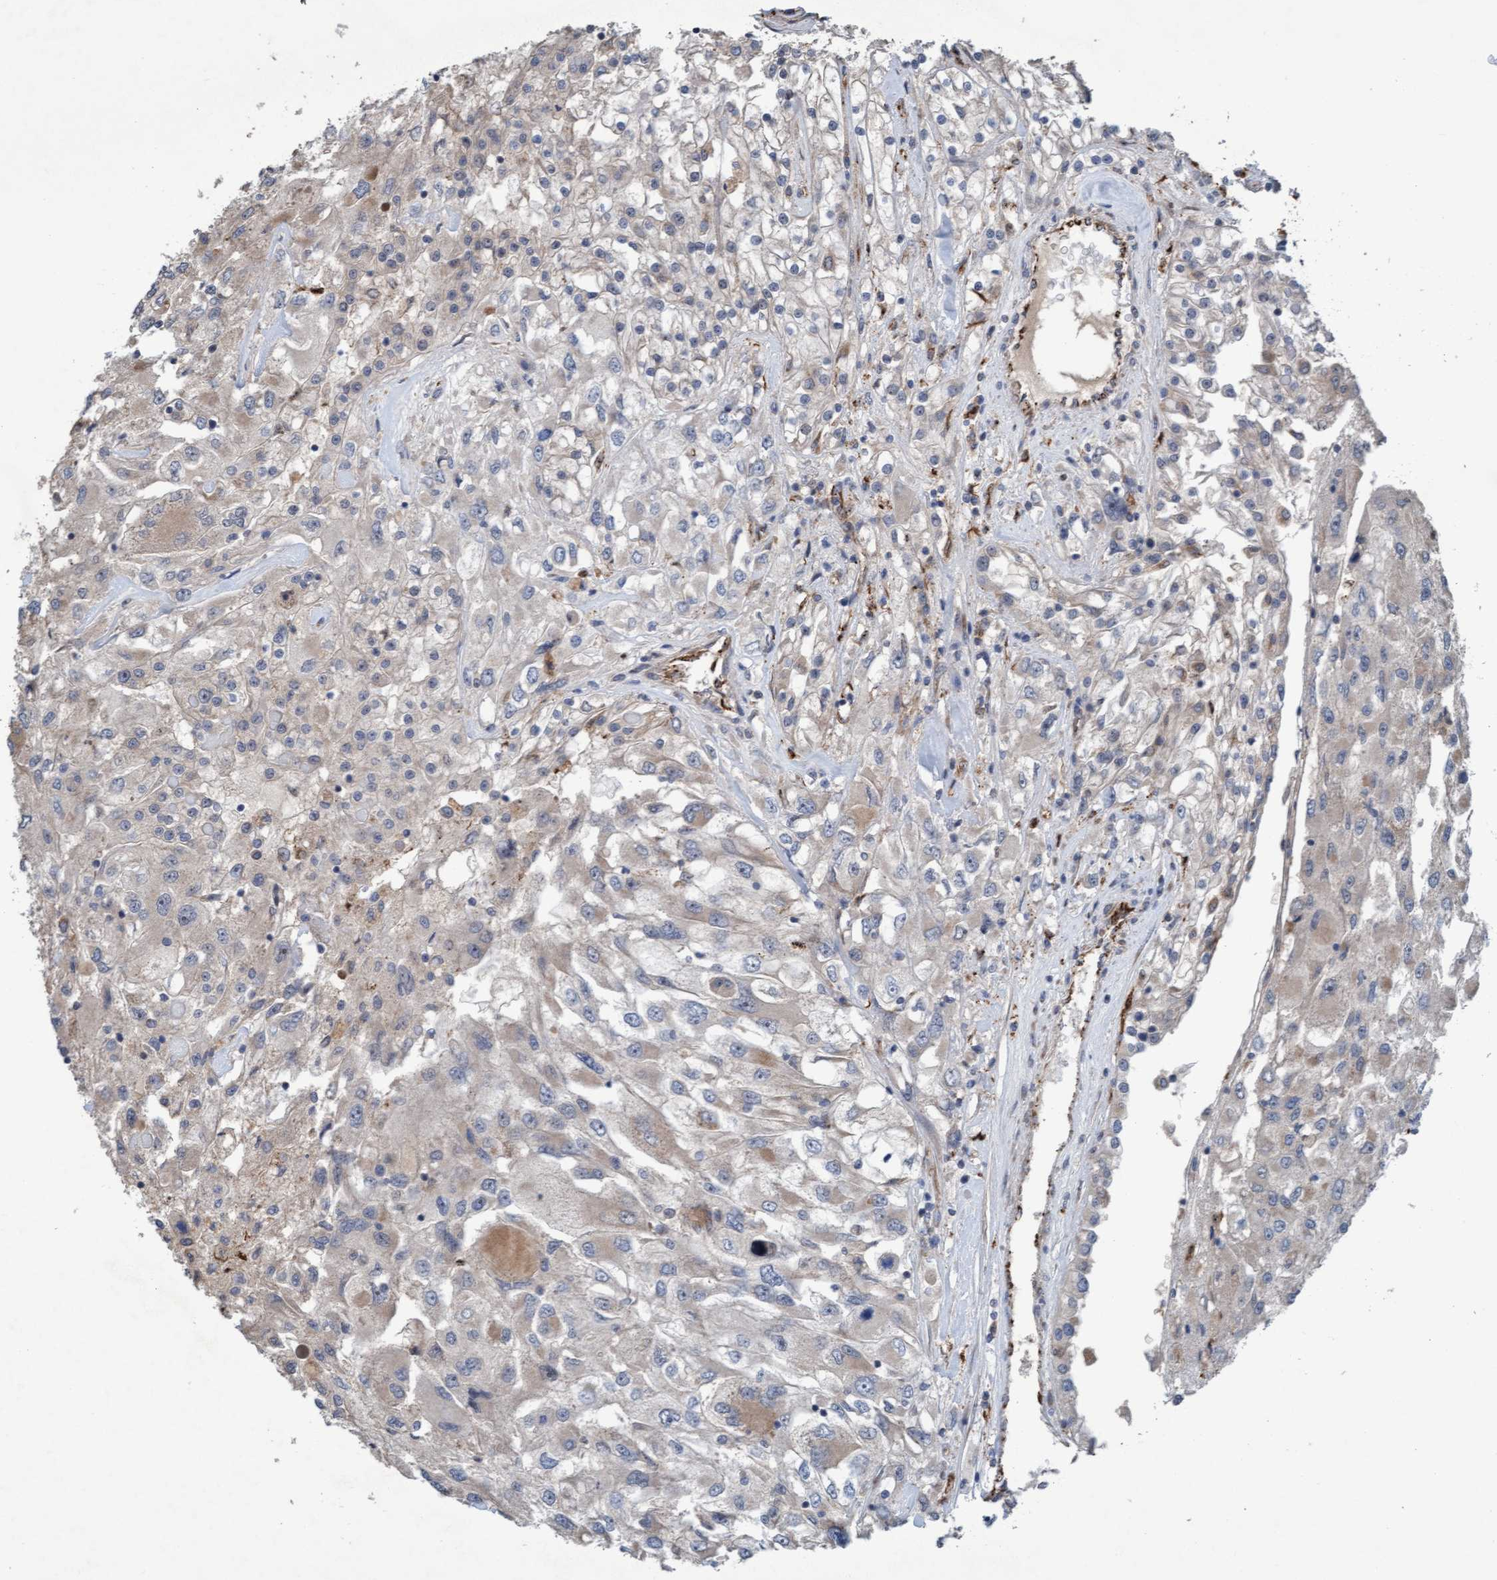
{"staining": {"intensity": "weak", "quantity": "<25%", "location": "cytoplasmic/membranous"}, "tissue": "renal cancer", "cell_type": "Tumor cells", "image_type": "cancer", "snomed": [{"axis": "morphology", "description": "Adenocarcinoma, NOS"}, {"axis": "topography", "description": "Kidney"}], "caption": "Photomicrograph shows no significant protein positivity in tumor cells of renal cancer. The staining is performed using DAB brown chromogen with nuclei counter-stained in using hematoxylin.", "gene": "ZNF566", "patient": {"sex": "female", "age": 52}}